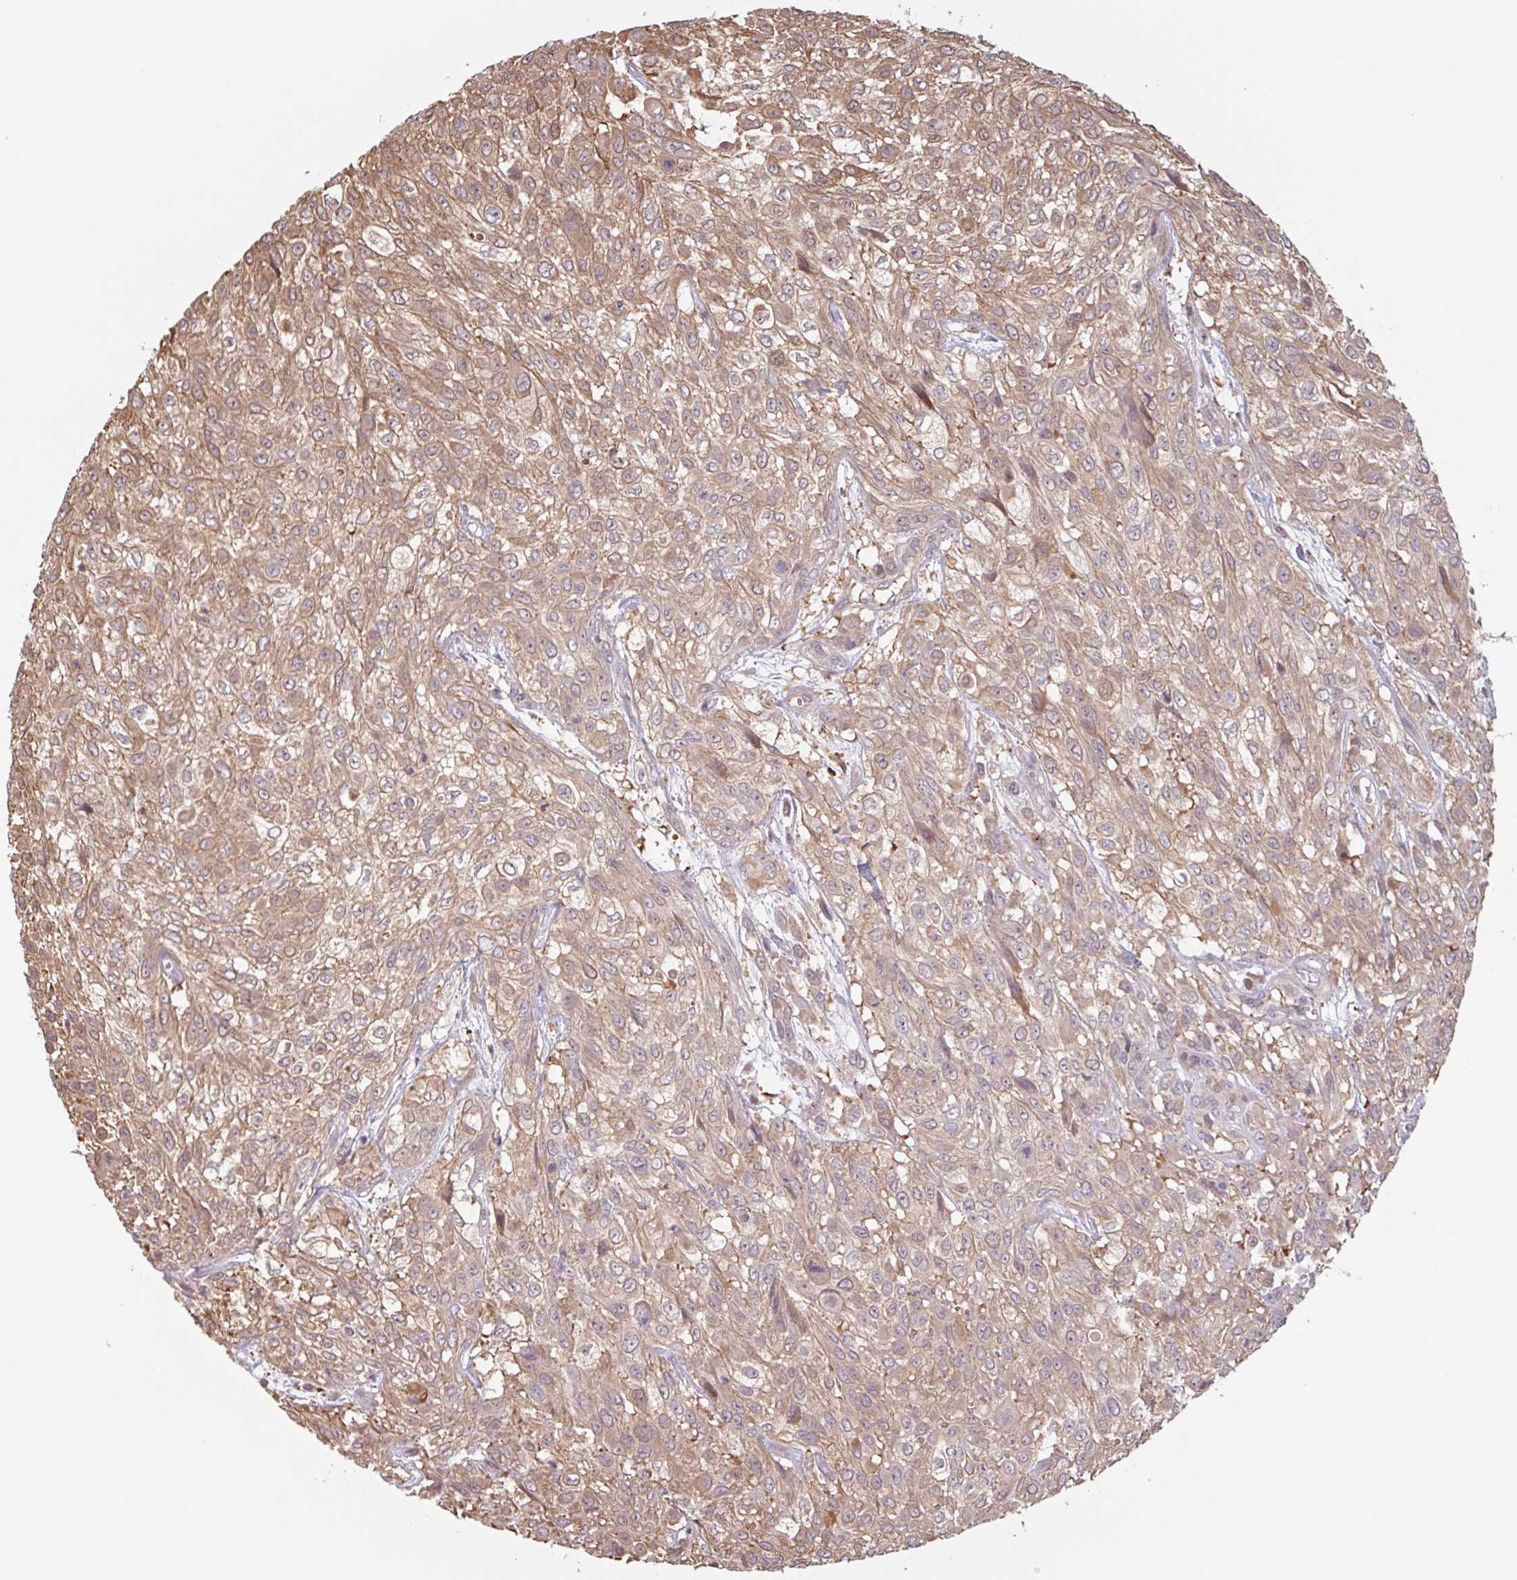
{"staining": {"intensity": "weak", "quantity": ">75%", "location": "cytoplasmic/membranous"}, "tissue": "urothelial cancer", "cell_type": "Tumor cells", "image_type": "cancer", "snomed": [{"axis": "morphology", "description": "Urothelial carcinoma, High grade"}, {"axis": "topography", "description": "Urinary bladder"}], "caption": "Protein expression analysis of human high-grade urothelial carcinoma reveals weak cytoplasmic/membranous staining in approximately >75% of tumor cells. (Stains: DAB (3,3'-diaminobenzidine) in brown, nuclei in blue, Microscopy: brightfield microscopy at high magnification).", "gene": "OTOP2", "patient": {"sex": "male", "age": 57}}